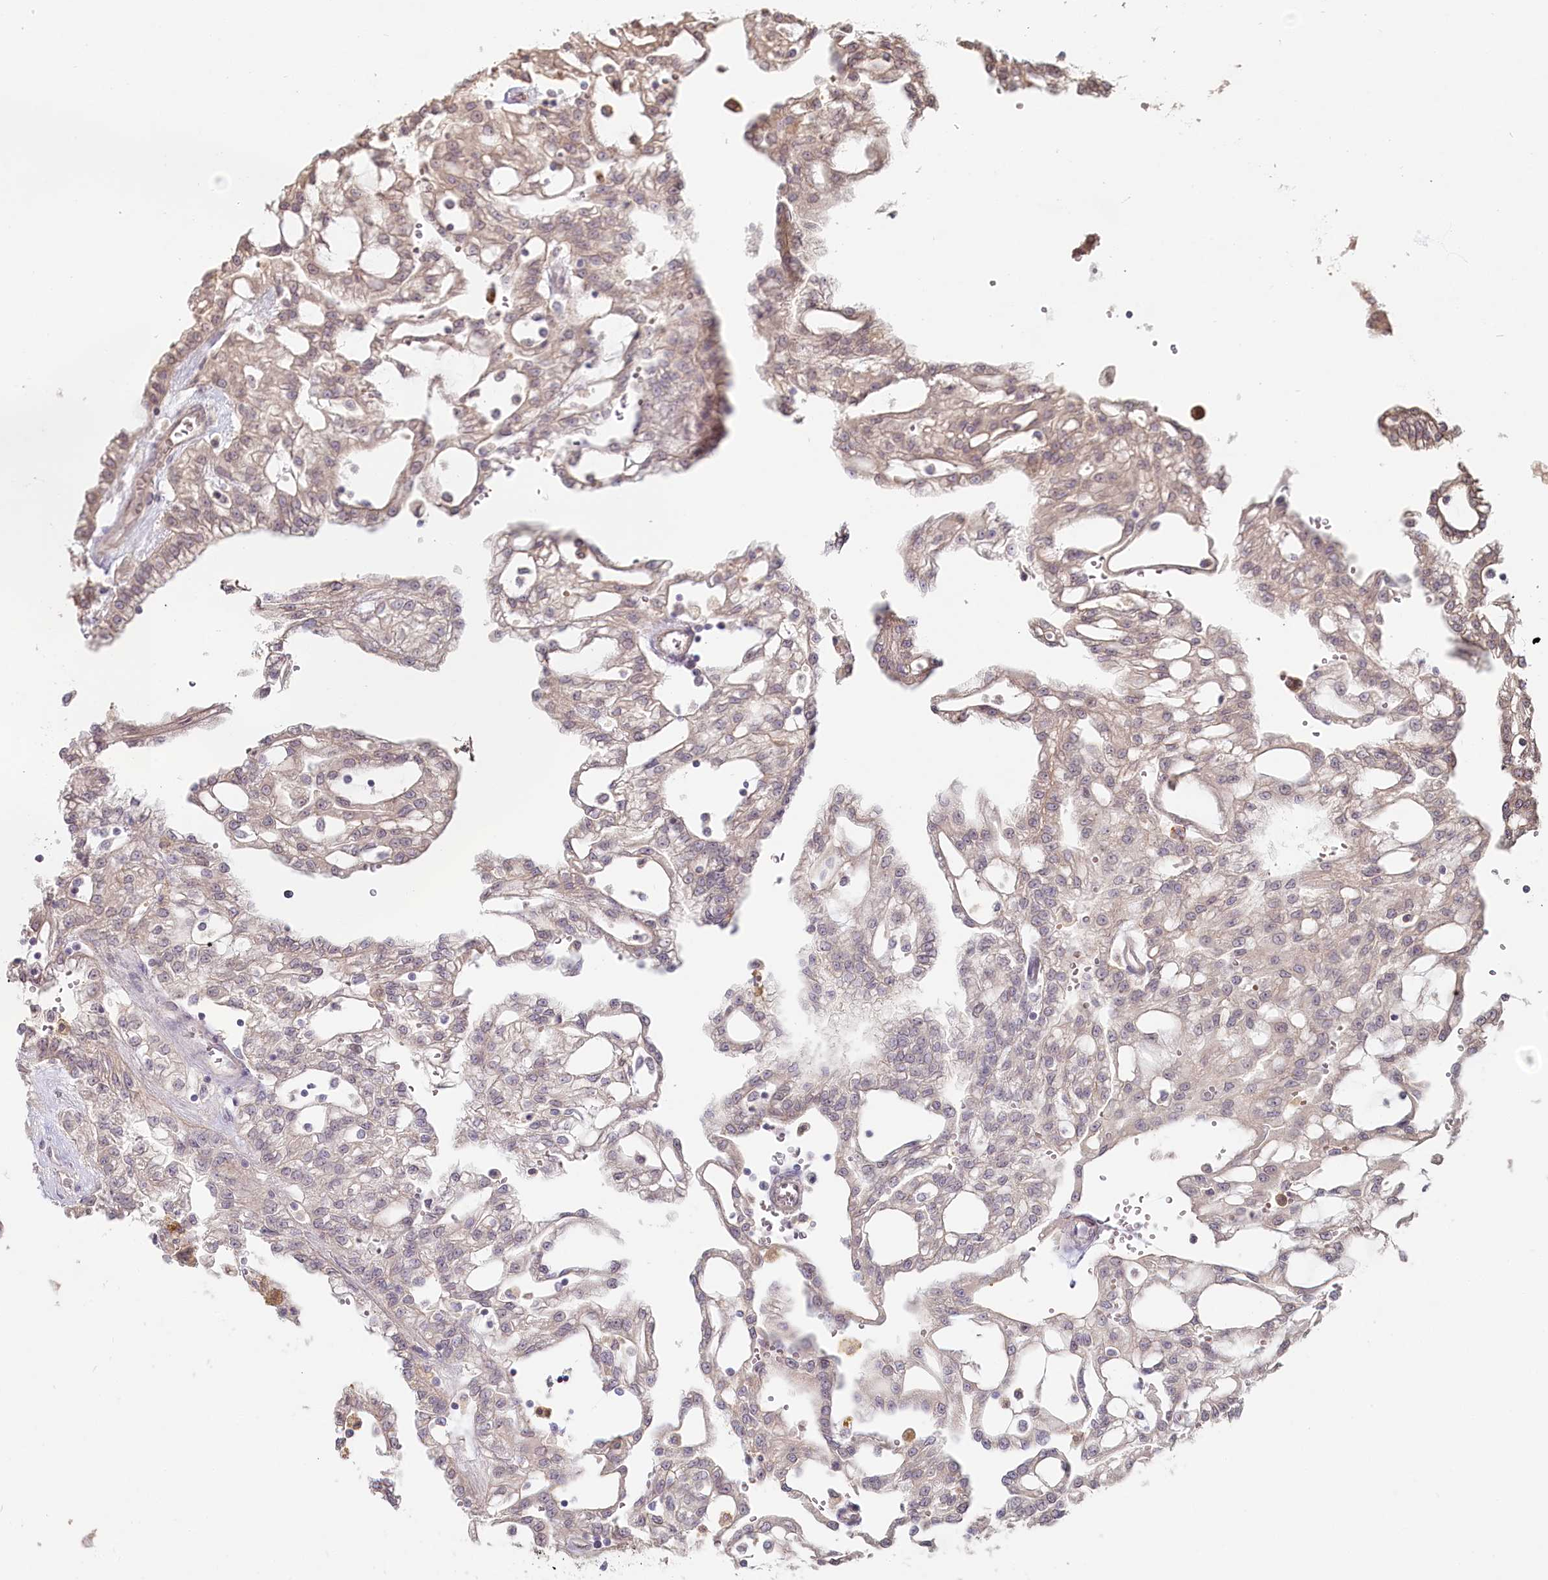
{"staining": {"intensity": "weak", "quantity": "<25%", "location": "cytoplasmic/membranous"}, "tissue": "renal cancer", "cell_type": "Tumor cells", "image_type": "cancer", "snomed": [{"axis": "morphology", "description": "Adenocarcinoma, NOS"}, {"axis": "topography", "description": "Kidney"}], "caption": "This is an IHC photomicrograph of renal cancer. There is no positivity in tumor cells.", "gene": "TCHP", "patient": {"sex": "male", "age": 63}}